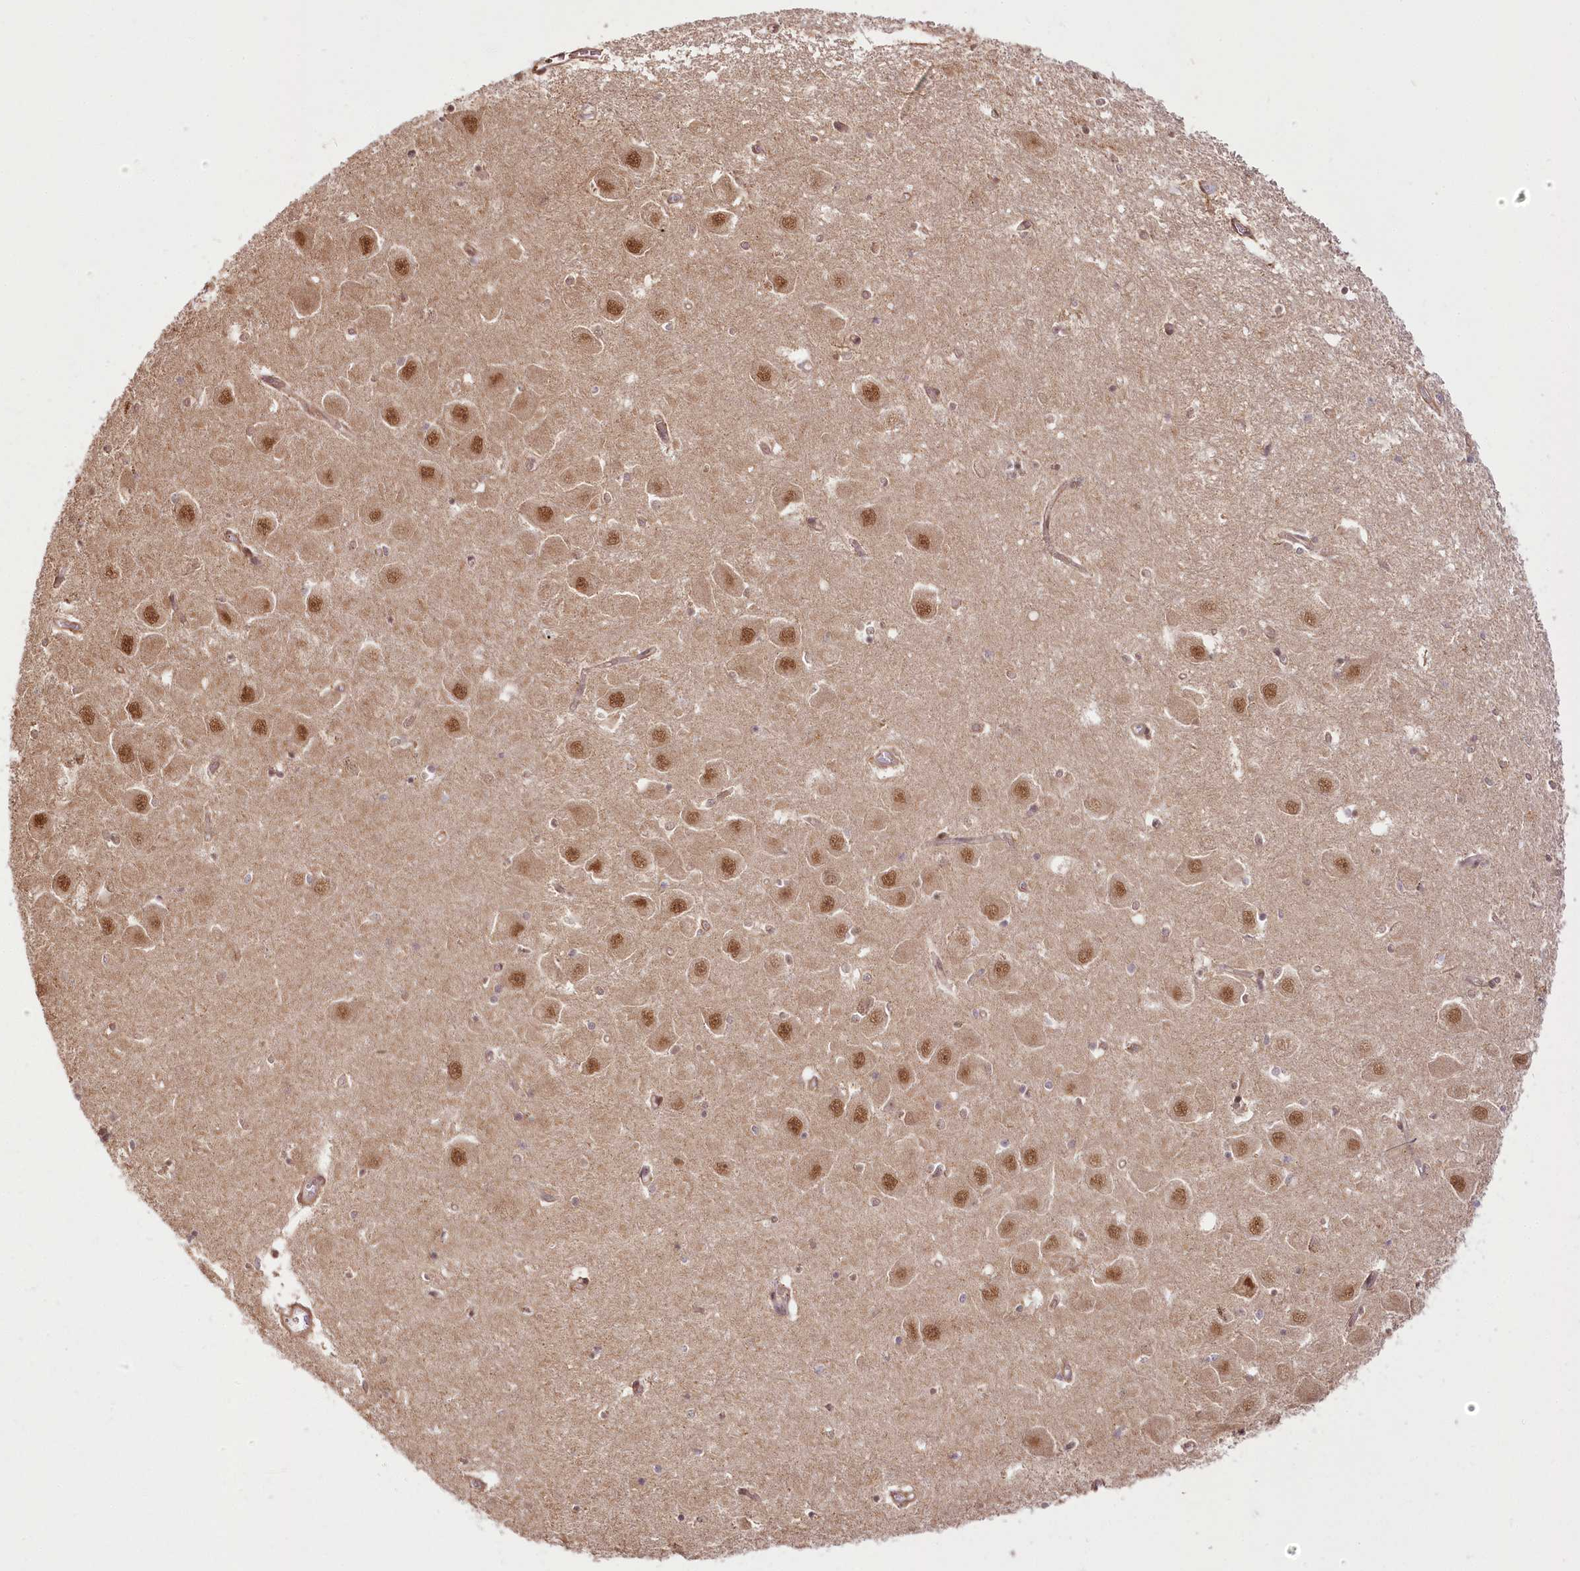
{"staining": {"intensity": "weak", "quantity": "25%-75%", "location": "cytoplasmic/membranous,nuclear"}, "tissue": "hippocampus", "cell_type": "Glial cells", "image_type": "normal", "snomed": [{"axis": "morphology", "description": "Normal tissue, NOS"}, {"axis": "topography", "description": "Hippocampus"}], "caption": "Immunohistochemical staining of normal human hippocampus reveals low levels of weak cytoplasmic/membranous,nuclear staining in about 25%-75% of glial cells. (DAB (3,3'-diaminobenzidine) IHC, brown staining for protein, blue staining for nuclei).", "gene": "R3HDM2", "patient": {"sex": "male", "age": 70}}